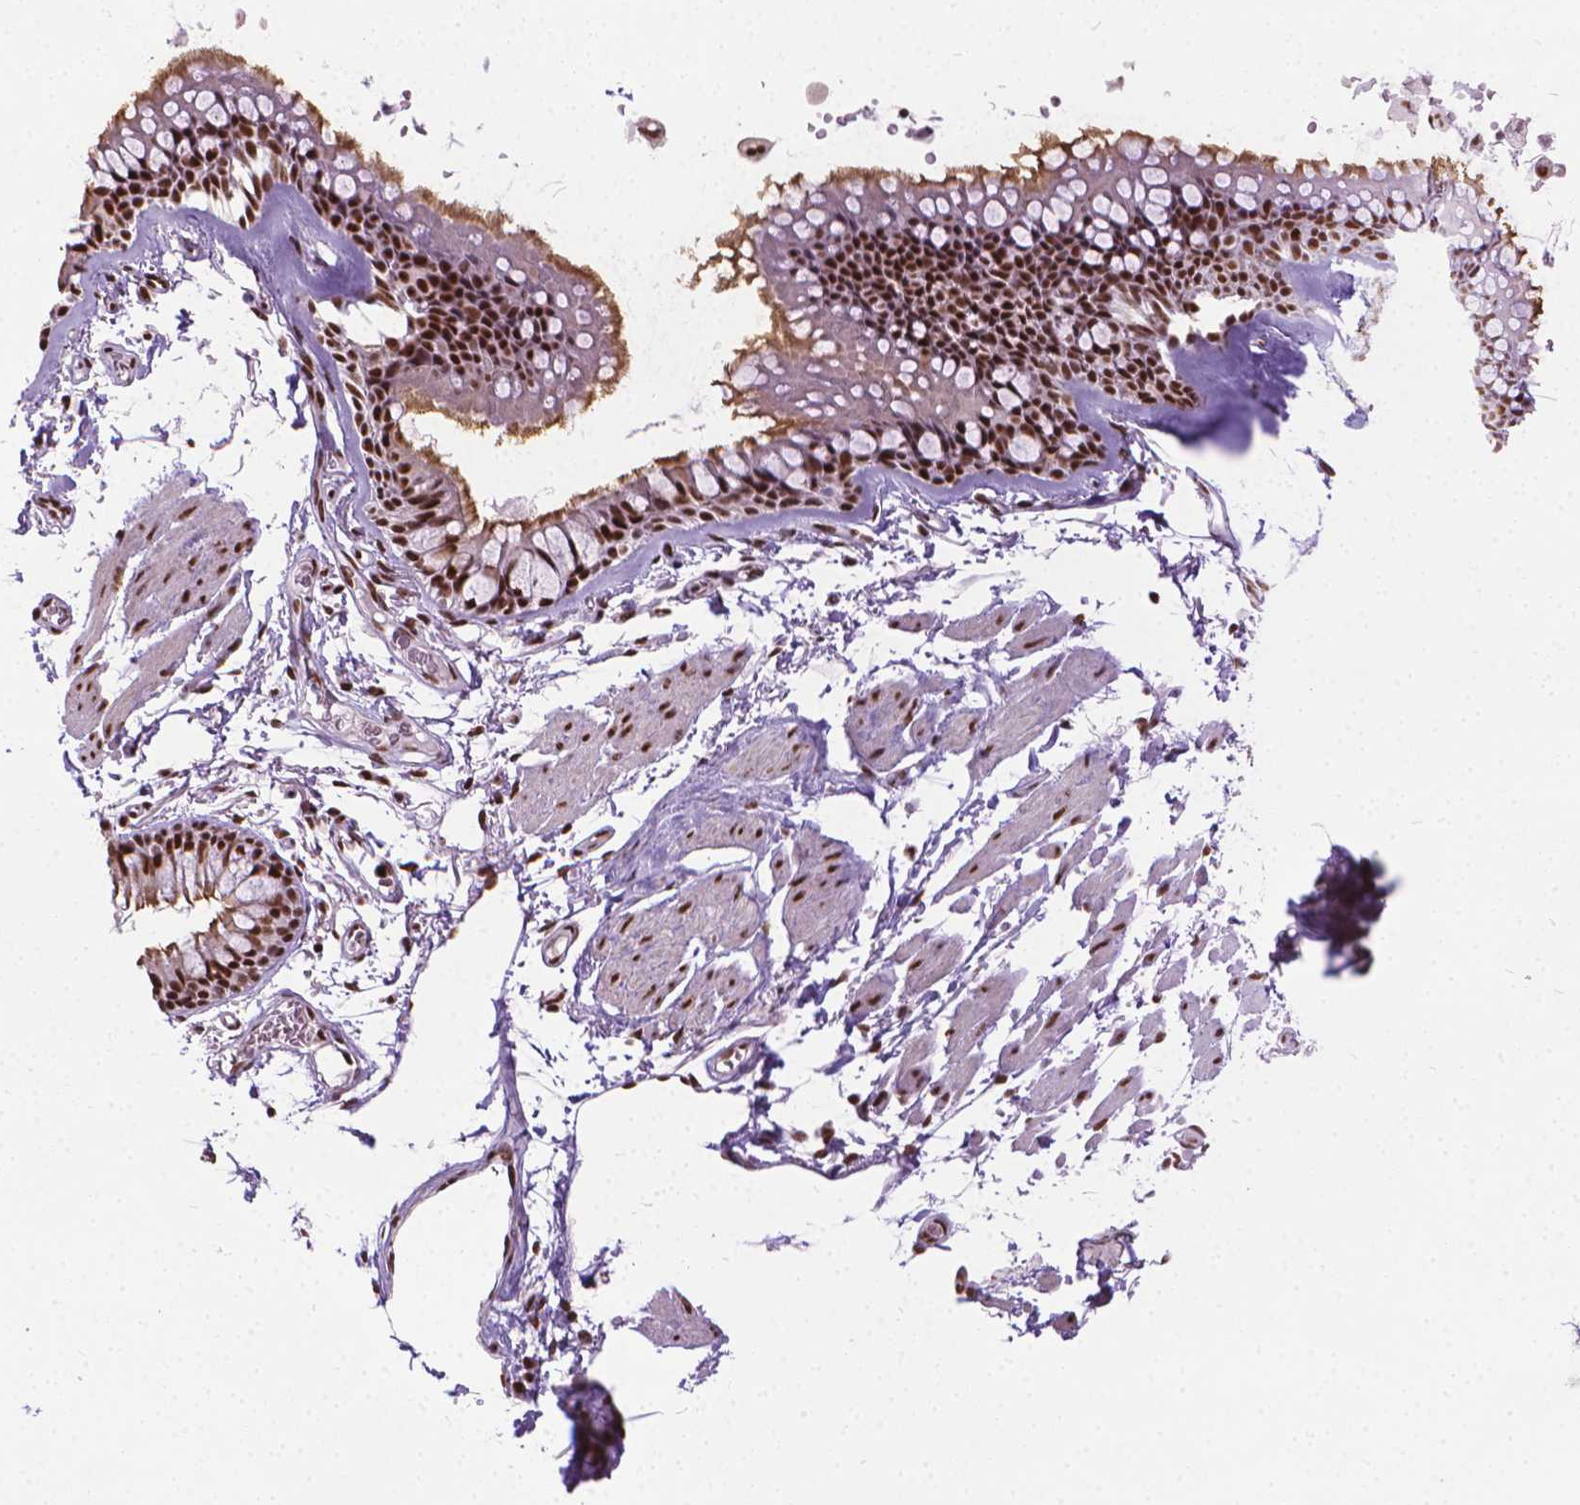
{"staining": {"intensity": "strong", "quantity": ">75%", "location": "nuclear"}, "tissue": "bronchus", "cell_type": "Respiratory epithelial cells", "image_type": "normal", "snomed": [{"axis": "morphology", "description": "Normal tissue, NOS"}, {"axis": "topography", "description": "Cartilage tissue"}, {"axis": "topography", "description": "Bronchus"}], "caption": "Immunohistochemistry (IHC) of benign bronchus displays high levels of strong nuclear expression in approximately >75% of respiratory epithelial cells. Nuclei are stained in blue.", "gene": "AKAP8", "patient": {"sex": "female", "age": 79}}